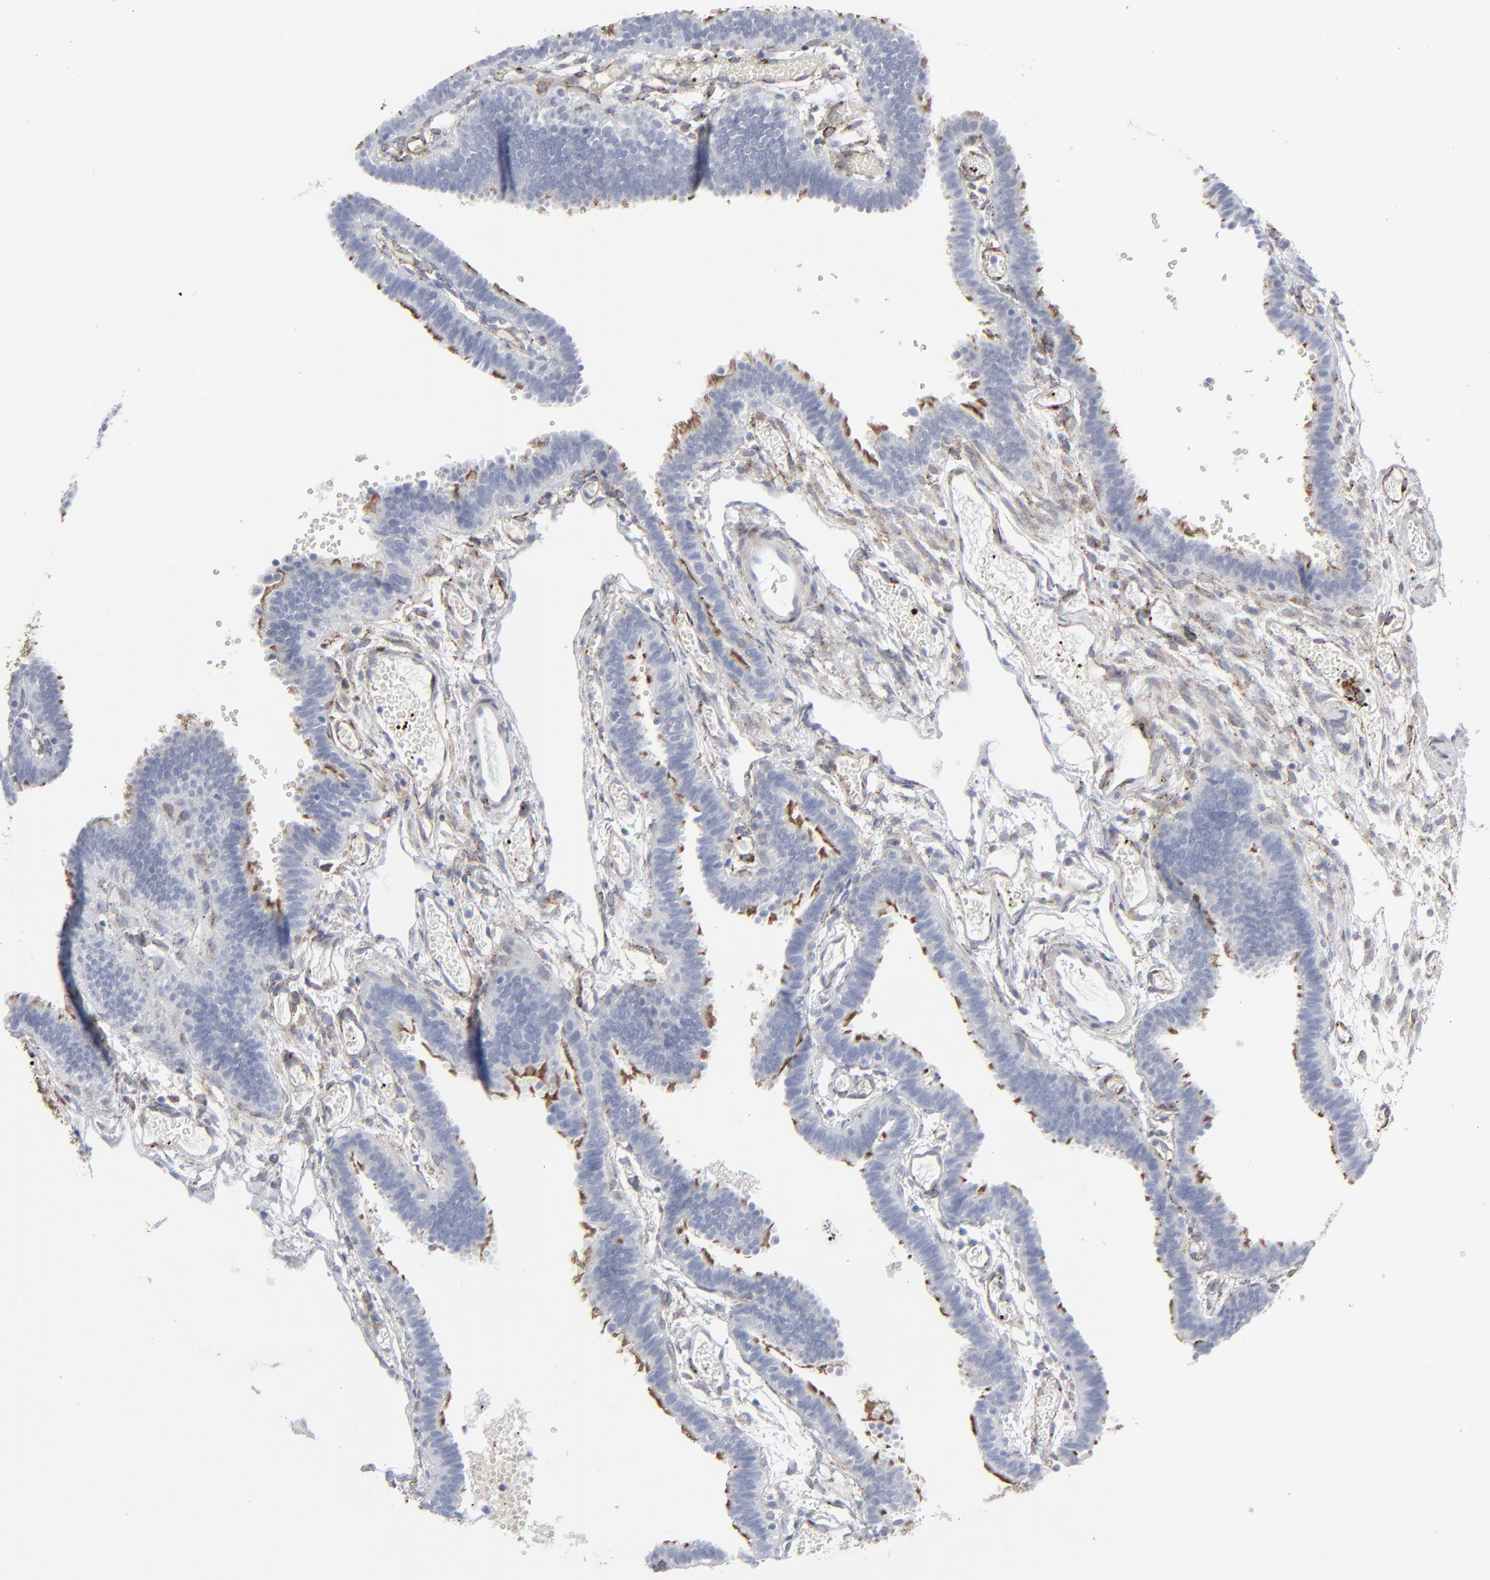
{"staining": {"intensity": "moderate", "quantity": ">75%", "location": "cytoplasmic/membranous"}, "tissue": "fallopian tube", "cell_type": "Glandular cells", "image_type": "normal", "snomed": [{"axis": "morphology", "description": "Normal tissue, NOS"}, {"axis": "topography", "description": "Fallopian tube"}], "caption": "This histopathology image shows immunohistochemistry (IHC) staining of unremarkable human fallopian tube, with medium moderate cytoplasmic/membranous expression in about >75% of glandular cells.", "gene": "SPARC", "patient": {"sex": "female", "age": 29}}